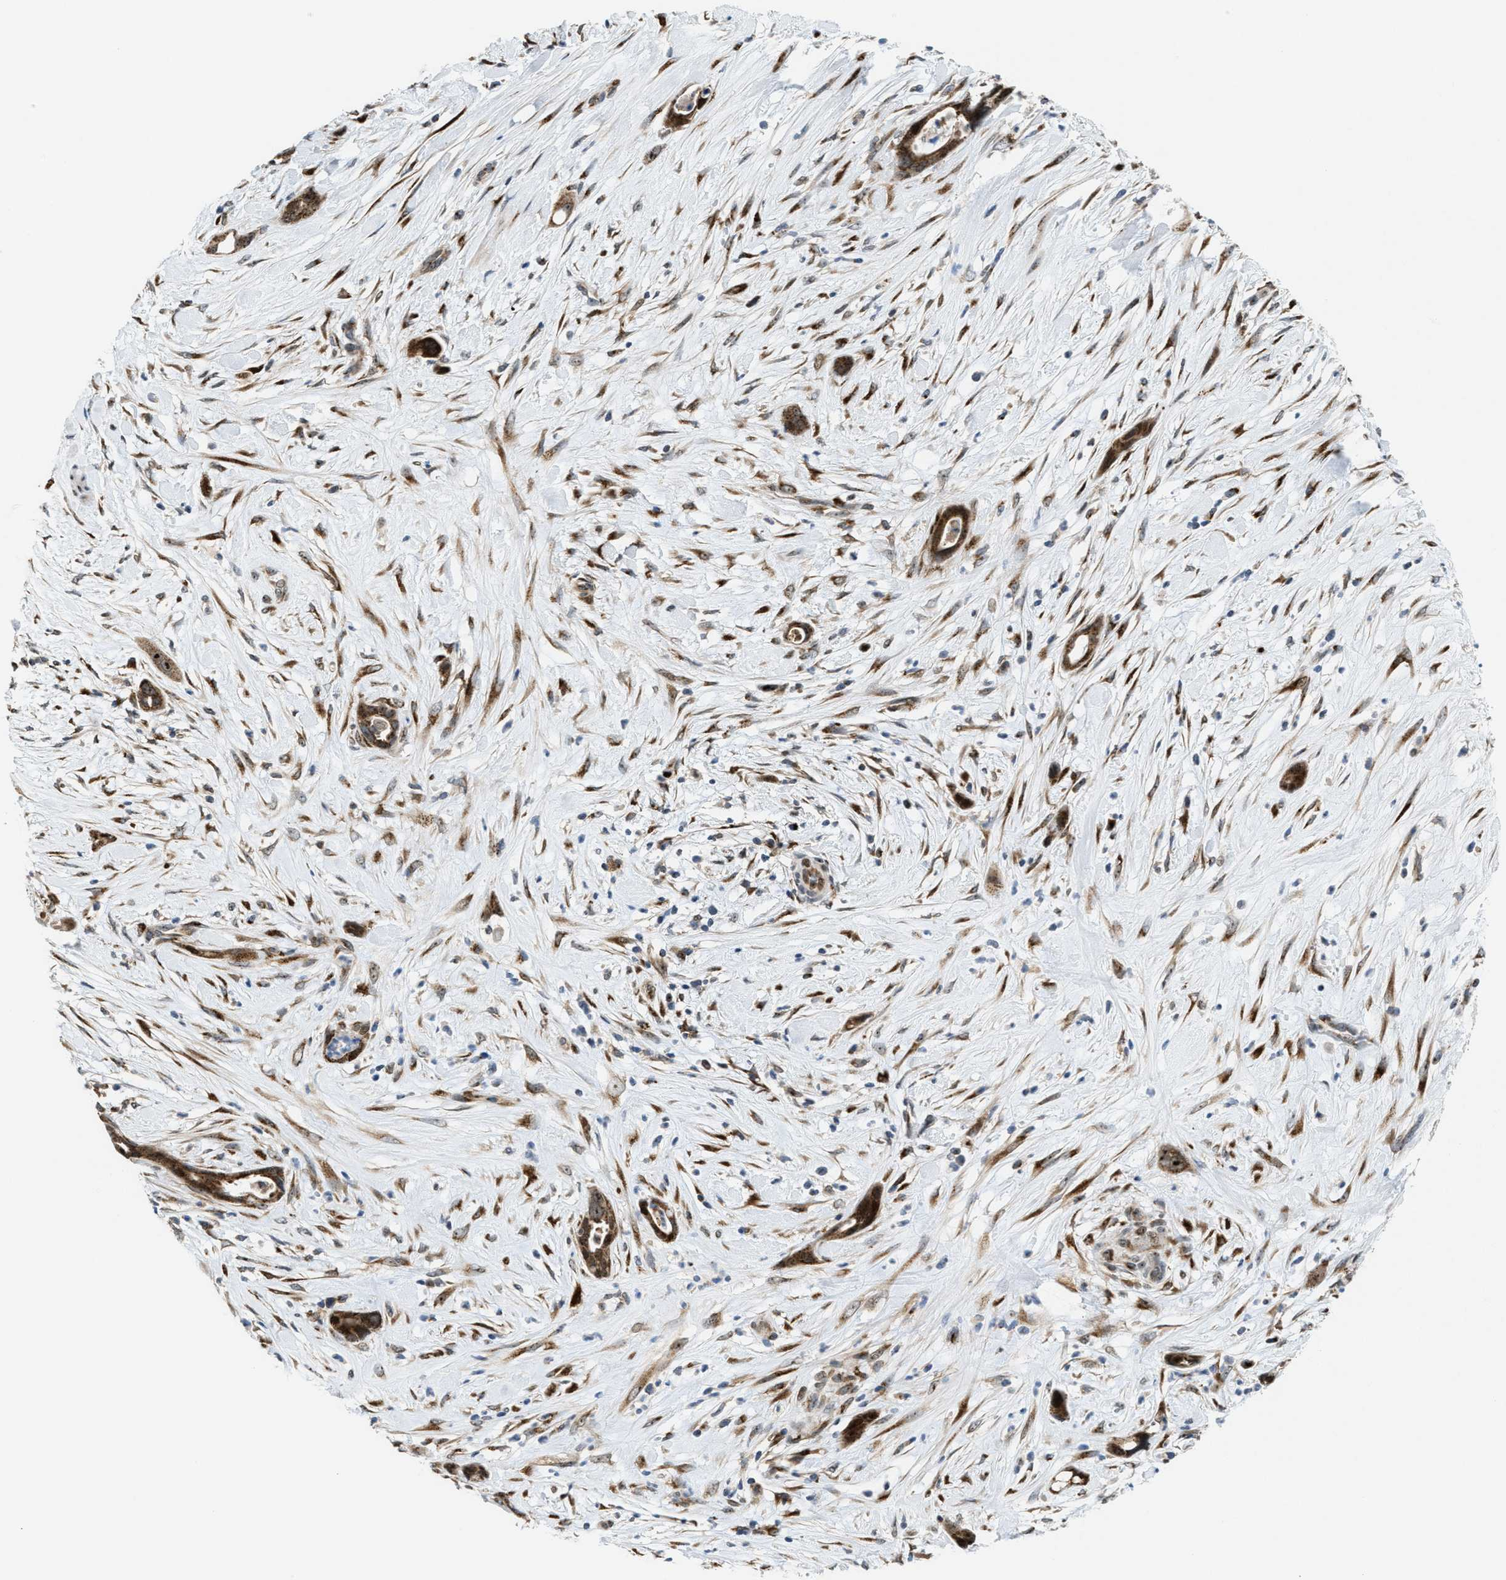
{"staining": {"intensity": "moderate", "quantity": ">75%", "location": "cytoplasmic/membranous"}, "tissue": "pancreatic cancer", "cell_type": "Tumor cells", "image_type": "cancer", "snomed": [{"axis": "morphology", "description": "Adenocarcinoma, NOS"}, {"axis": "topography", "description": "Pancreas"}], "caption": "Protein expression analysis of pancreatic cancer demonstrates moderate cytoplasmic/membranous staining in approximately >75% of tumor cells.", "gene": "SLC38A10", "patient": {"sex": "male", "age": 59}}